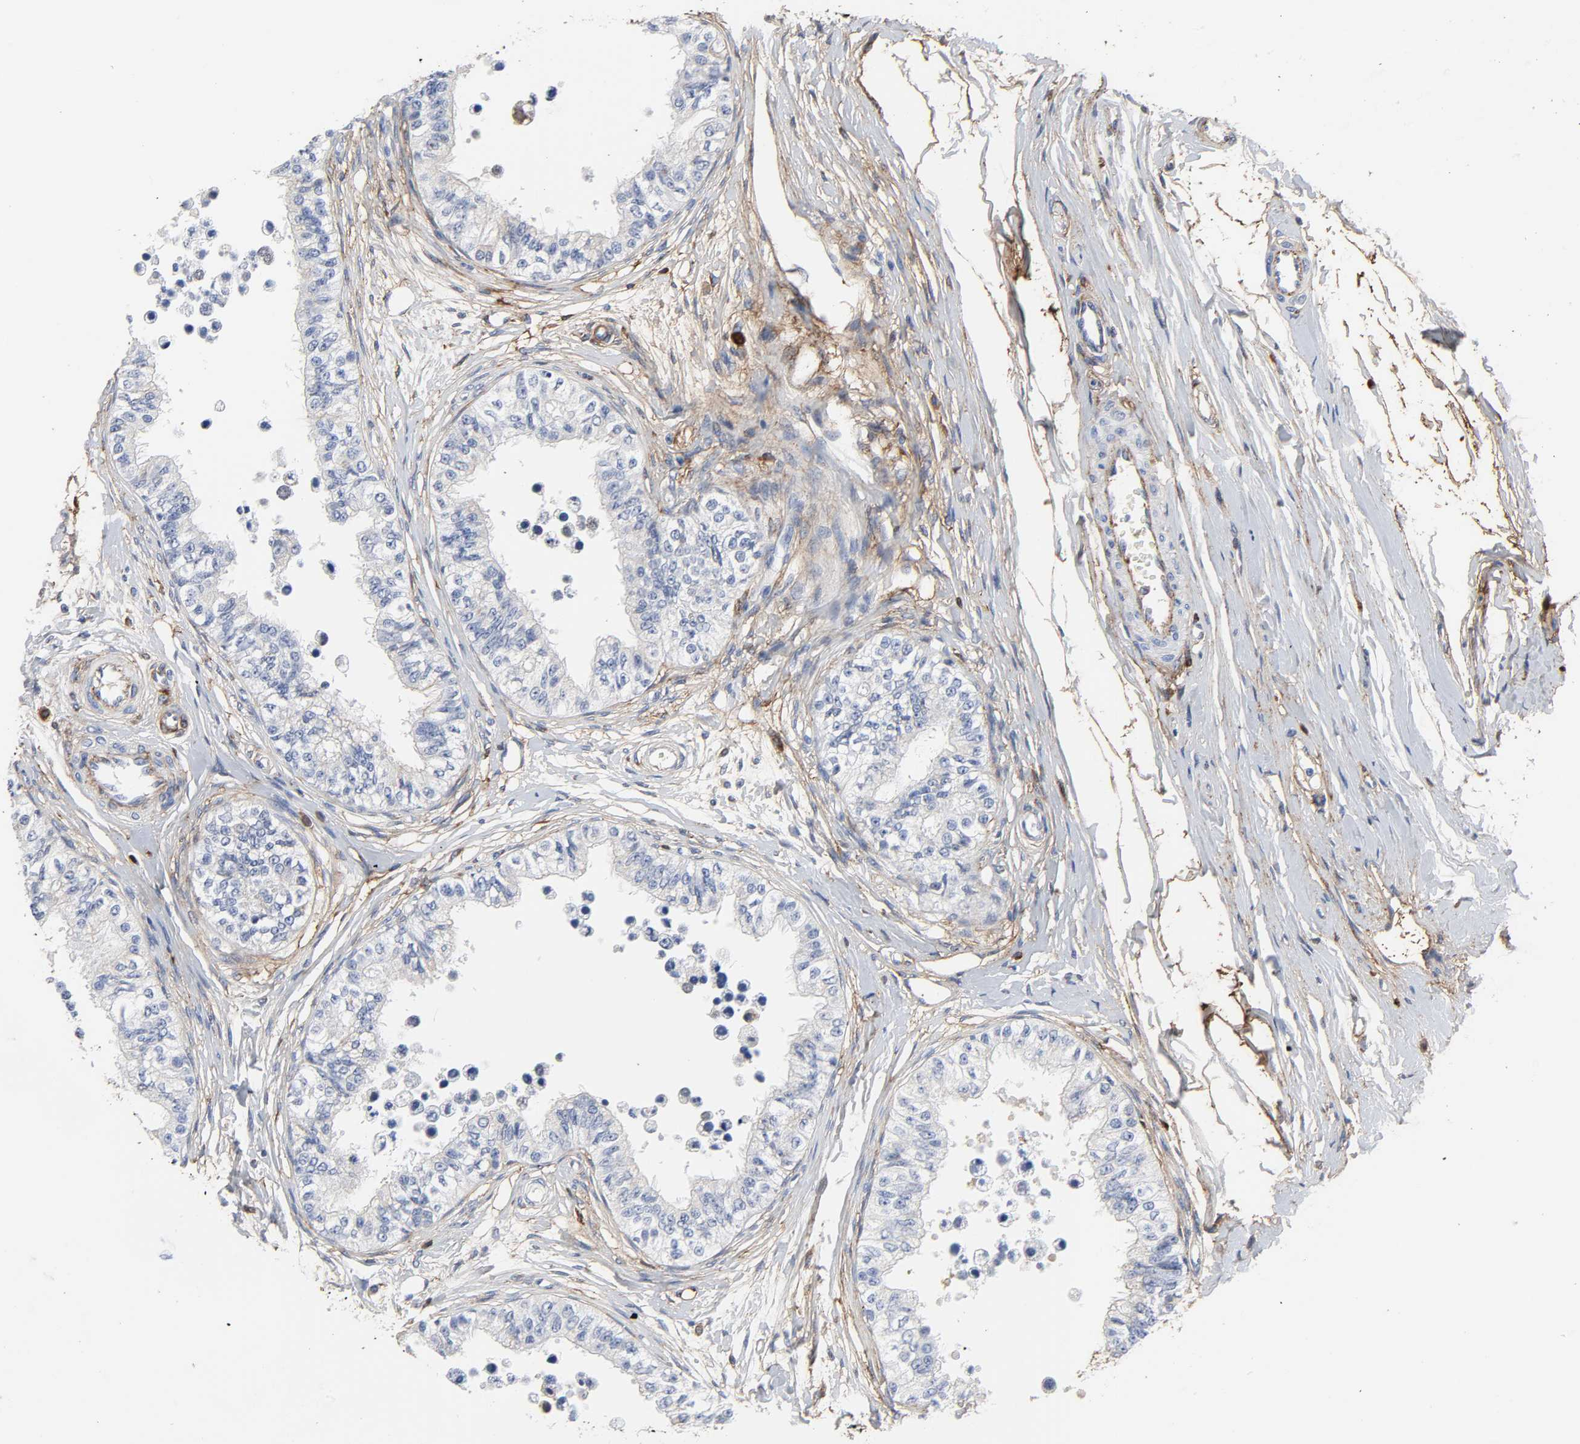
{"staining": {"intensity": "negative", "quantity": "none", "location": "none"}, "tissue": "epididymis", "cell_type": "Glandular cells", "image_type": "normal", "snomed": [{"axis": "morphology", "description": "Normal tissue, NOS"}, {"axis": "morphology", "description": "Adenocarcinoma, metastatic, NOS"}, {"axis": "topography", "description": "Testis"}, {"axis": "topography", "description": "Epididymis"}], "caption": "An immunohistochemistry photomicrograph of benign epididymis is shown. There is no staining in glandular cells of epididymis. (DAB immunohistochemistry (IHC), high magnification).", "gene": "FBLN1", "patient": {"sex": "male", "age": 26}}